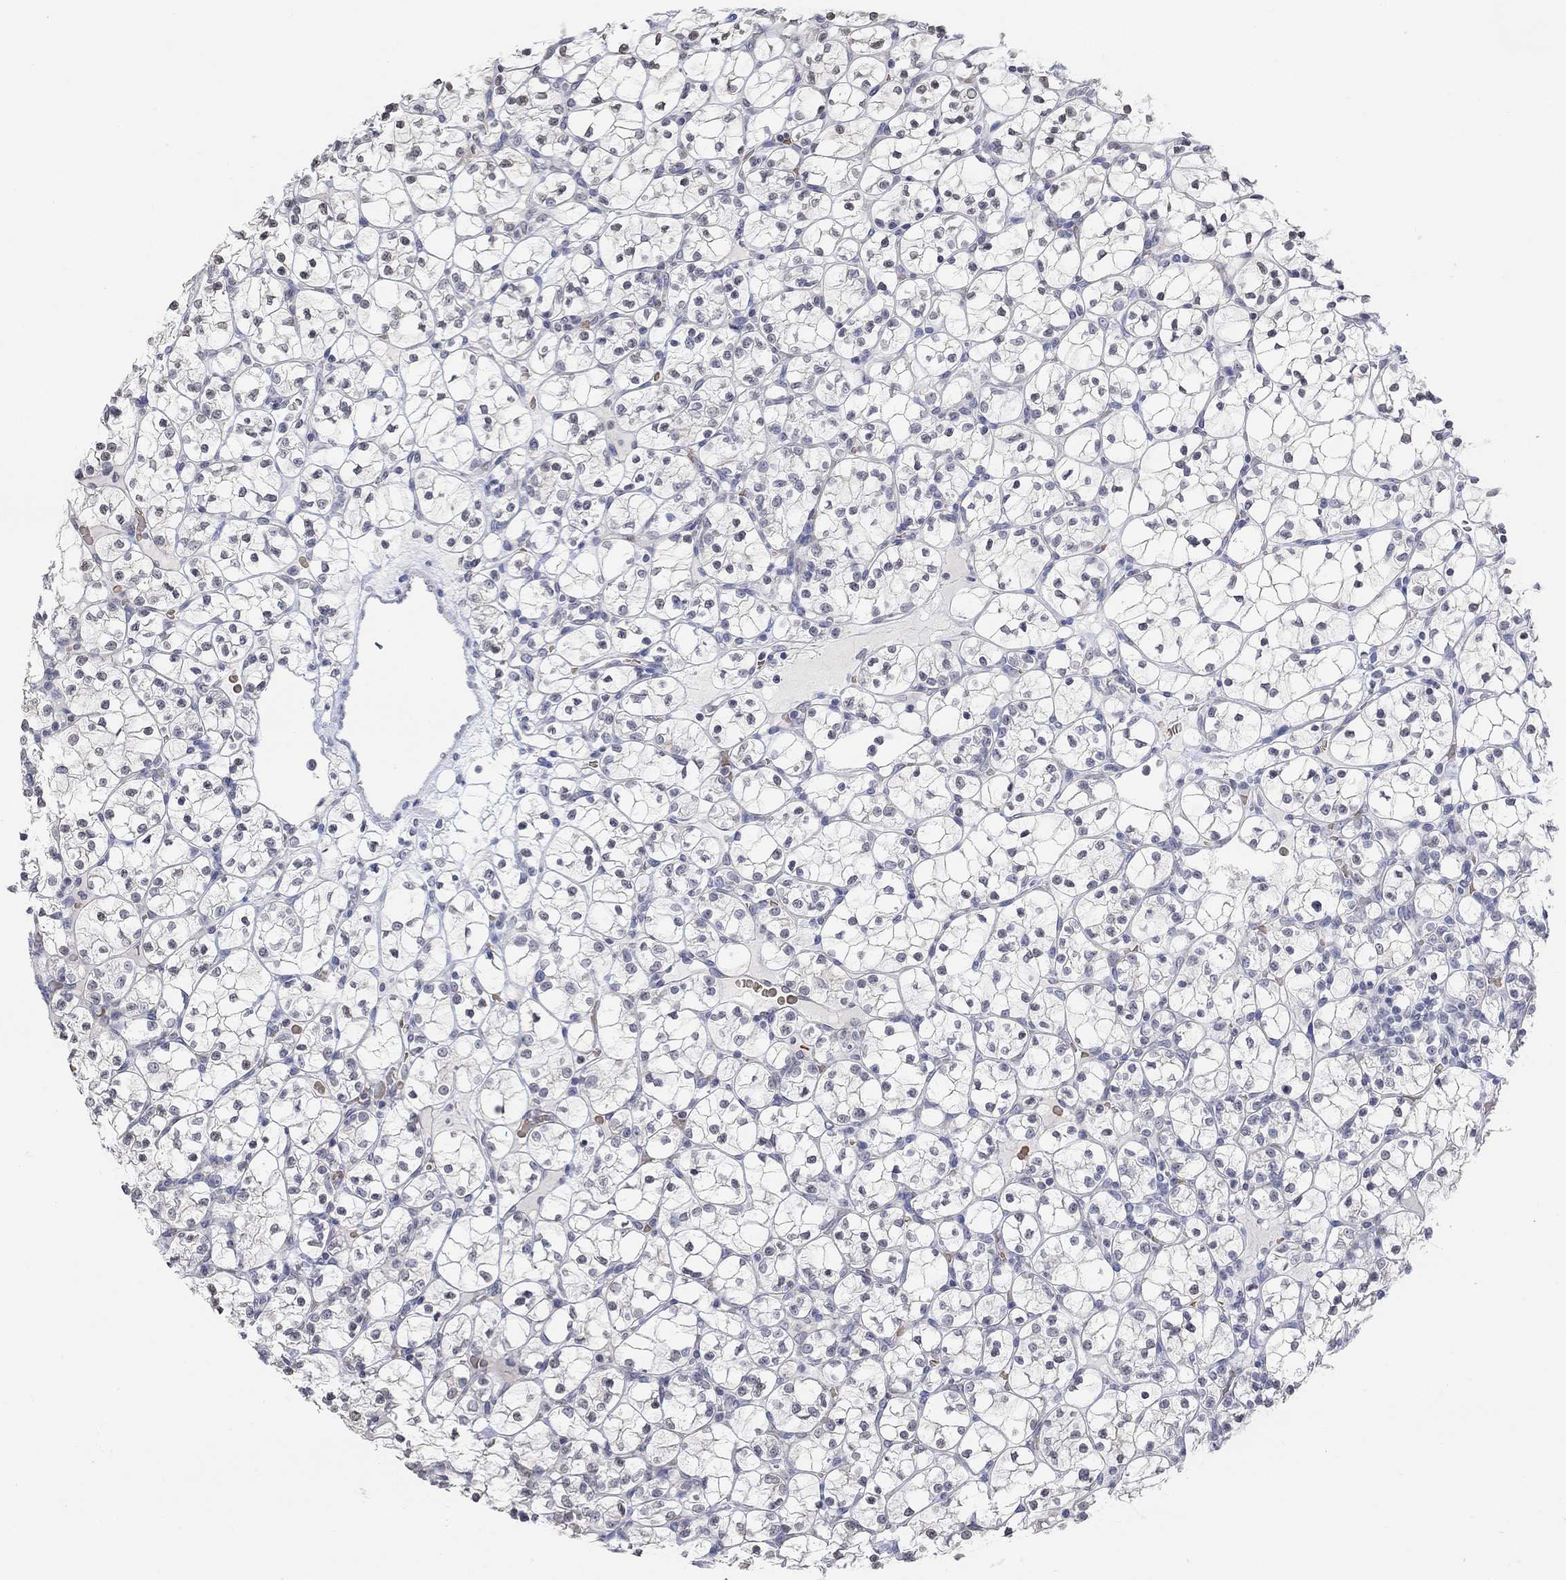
{"staining": {"intensity": "negative", "quantity": "none", "location": "none"}, "tissue": "renal cancer", "cell_type": "Tumor cells", "image_type": "cancer", "snomed": [{"axis": "morphology", "description": "Adenocarcinoma, NOS"}, {"axis": "topography", "description": "Kidney"}], "caption": "Immunohistochemistry micrograph of neoplastic tissue: human adenocarcinoma (renal) stained with DAB (3,3'-diaminobenzidine) reveals no significant protein staining in tumor cells. (Stains: DAB (3,3'-diaminobenzidine) immunohistochemistry with hematoxylin counter stain, Microscopy: brightfield microscopy at high magnification).", "gene": "TMEM255A", "patient": {"sex": "female", "age": 89}}